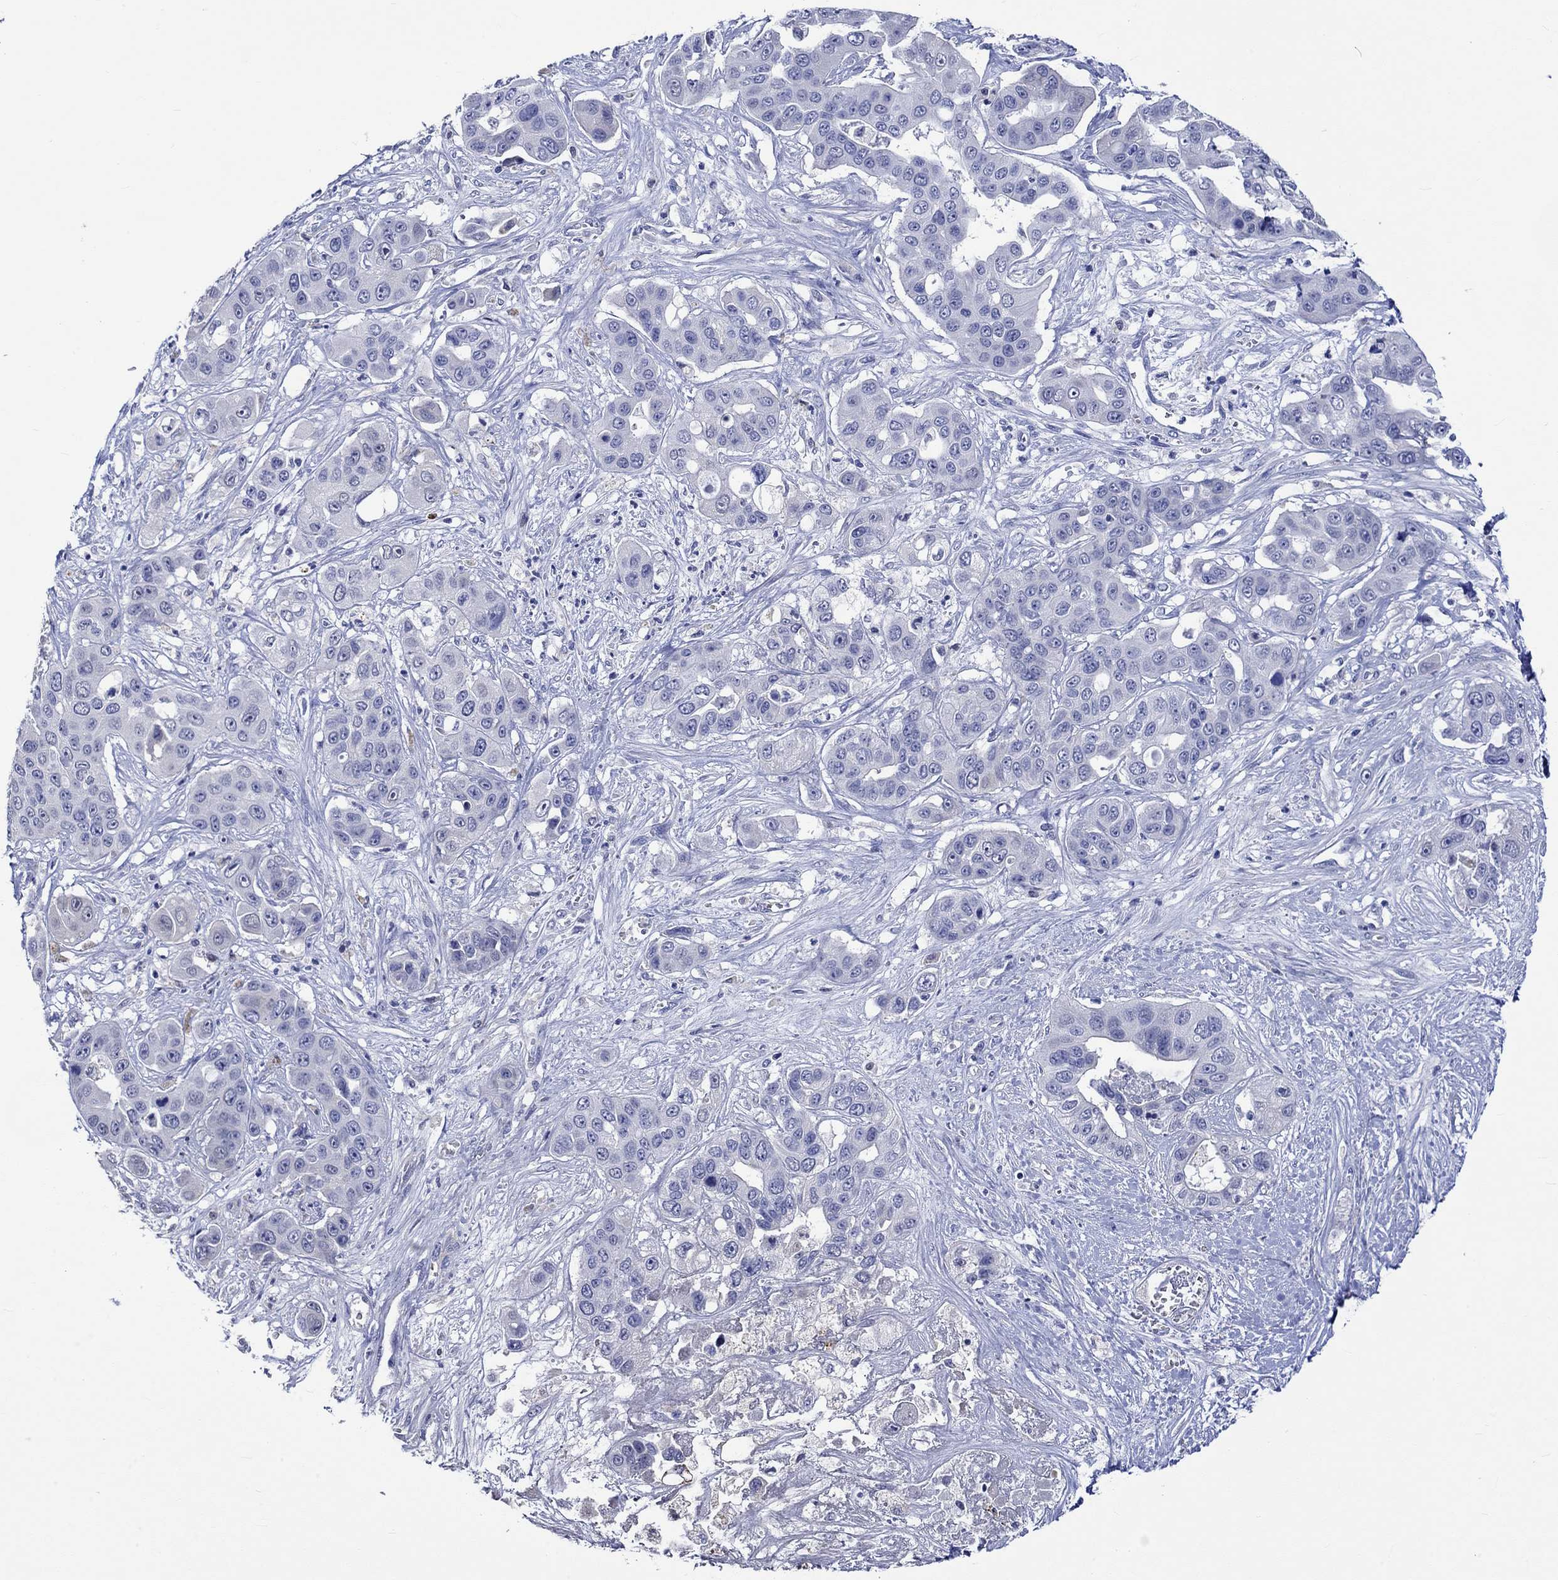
{"staining": {"intensity": "negative", "quantity": "none", "location": "none"}, "tissue": "liver cancer", "cell_type": "Tumor cells", "image_type": "cancer", "snomed": [{"axis": "morphology", "description": "Cholangiocarcinoma"}, {"axis": "topography", "description": "Liver"}], "caption": "IHC of cholangiocarcinoma (liver) reveals no staining in tumor cells. (IHC, brightfield microscopy, high magnification).", "gene": "KLHL35", "patient": {"sex": "female", "age": 52}}